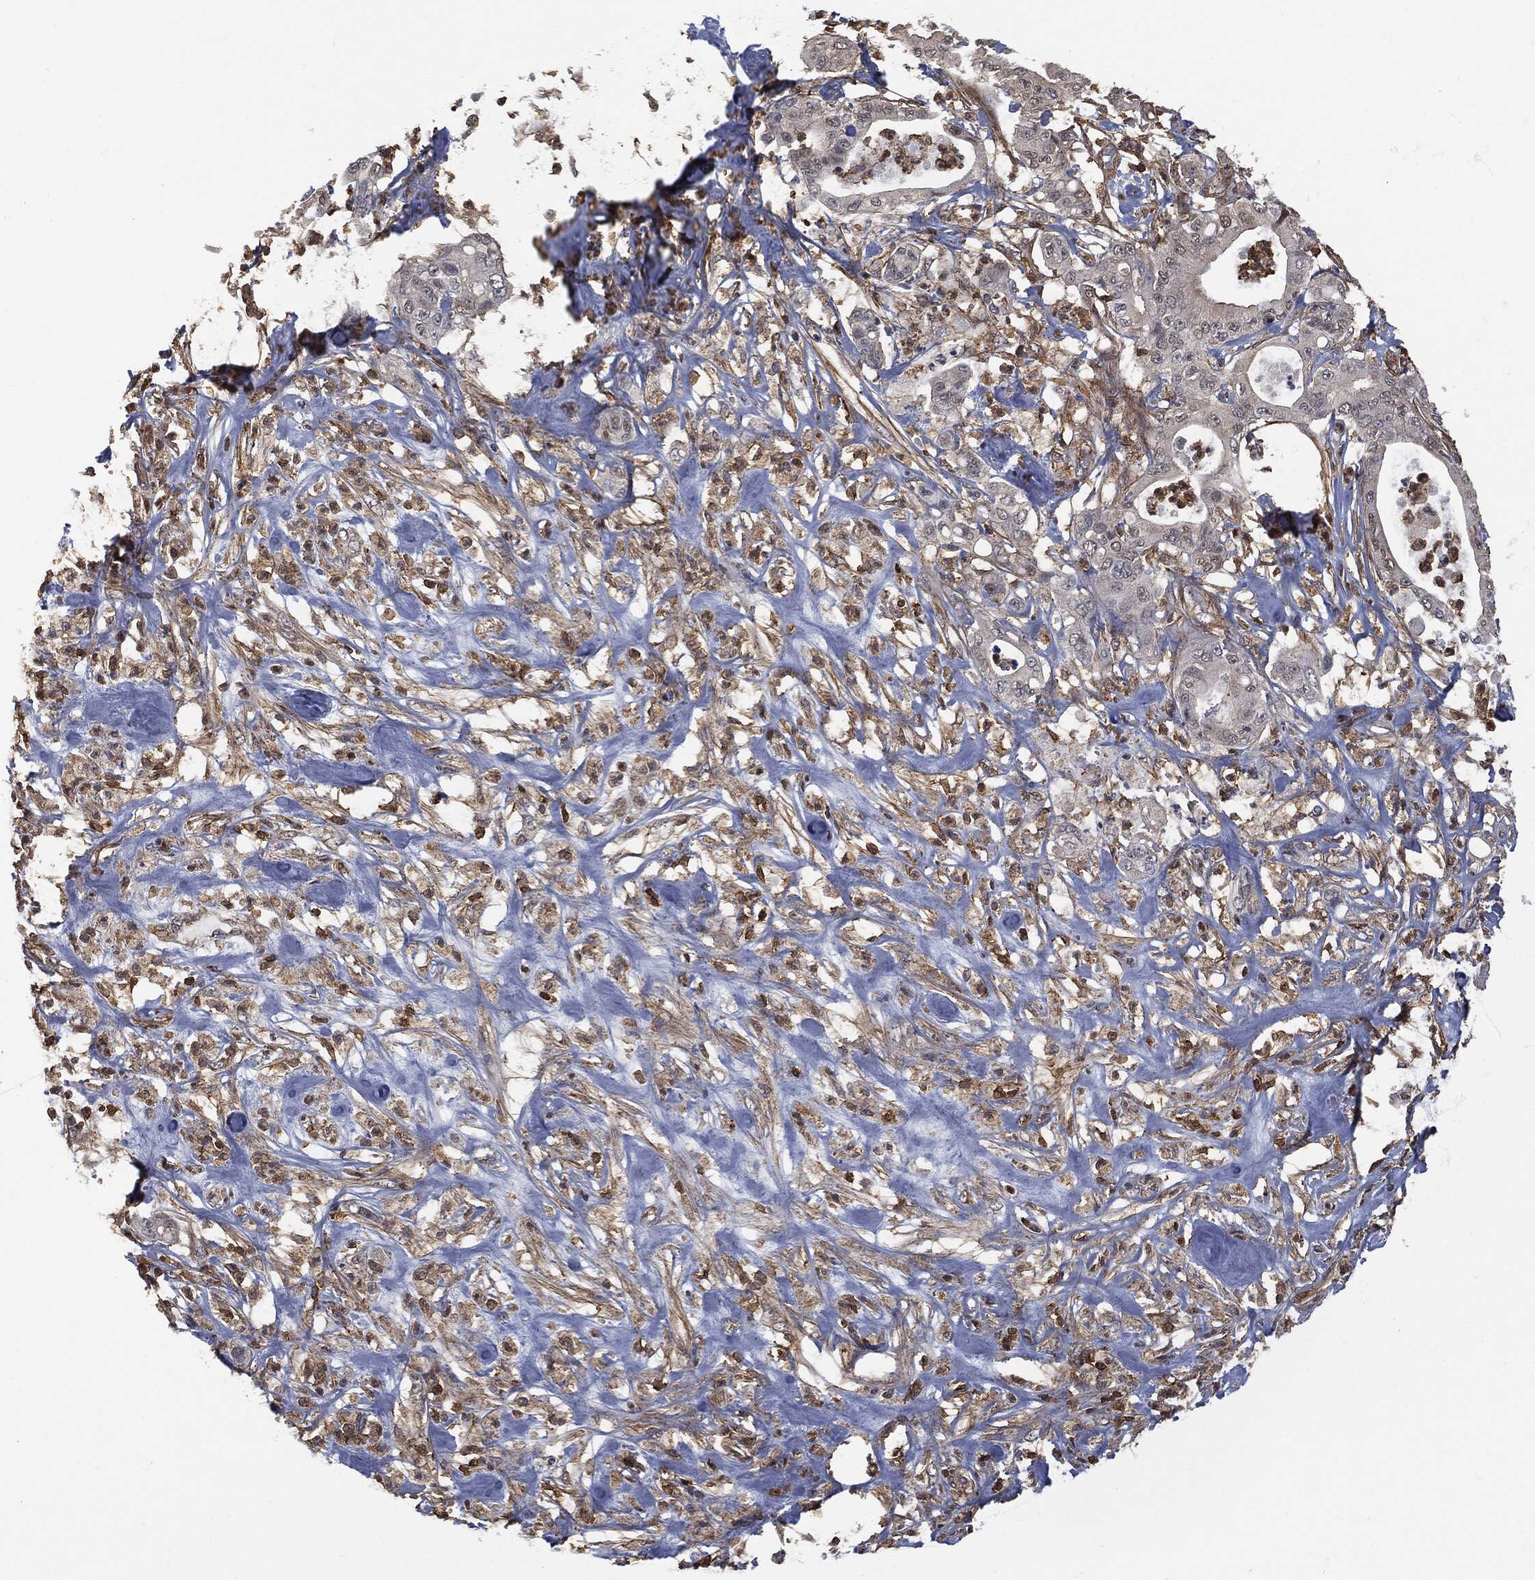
{"staining": {"intensity": "negative", "quantity": "none", "location": "none"}, "tissue": "pancreatic cancer", "cell_type": "Tumor cells", "image_type": "cancer", "snomed": [{"axis": "morphology", "description": "Adenocarcinoma, NOS"}, {"axis": "topography", "description": "Pancreas"}], "caption": "High magnification brightfield microscopy of pancreatic adenocarcinoma stained with DAB (brown) and counterstained with hematoxylin (blue): tumor cells show no significant staining.", "gene": "PSMB10", "patient": {"sex": "male", "age": 71}}